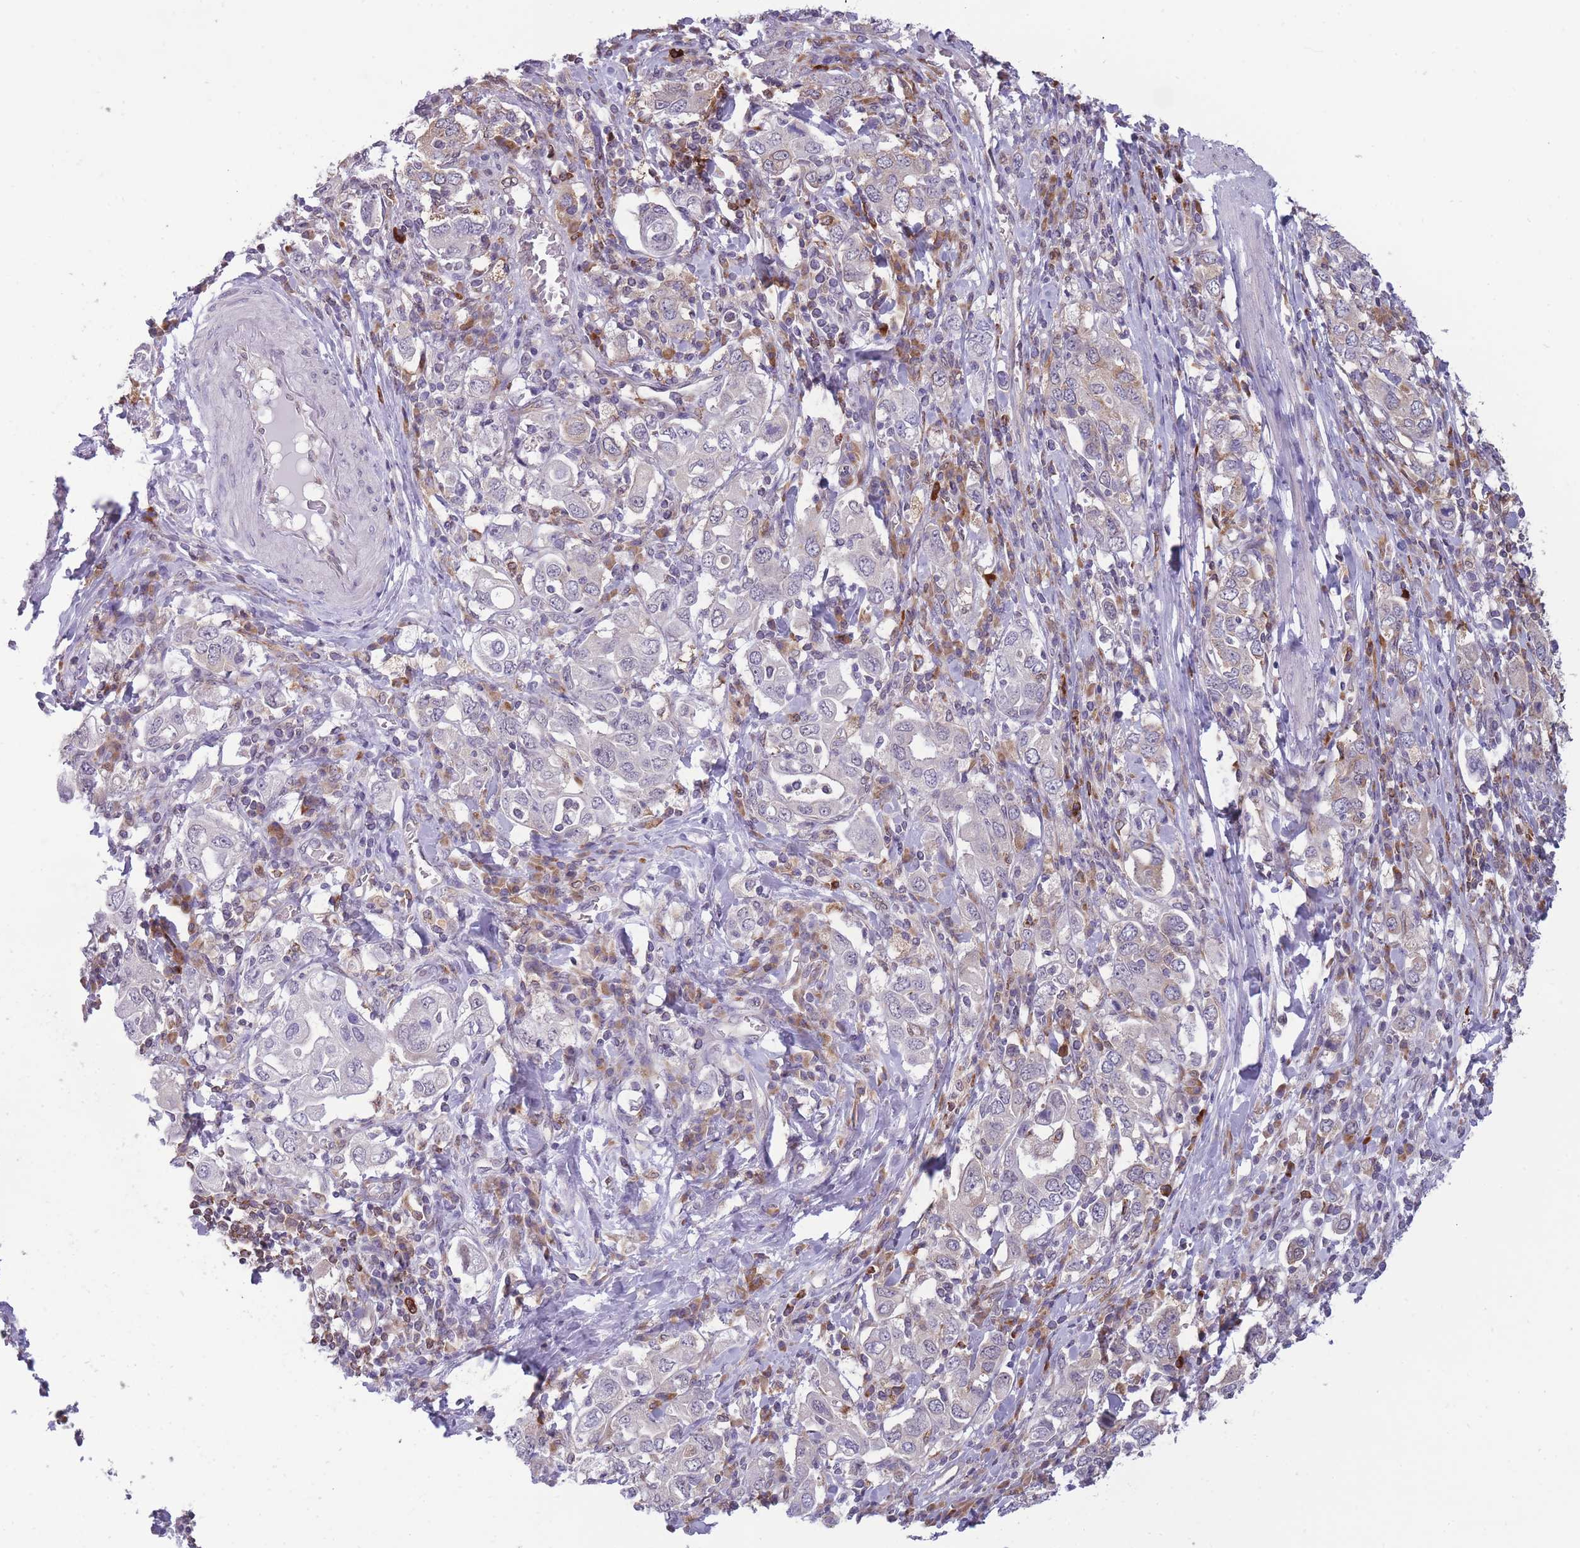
{"staining": {"intensity": "negative", "quantity": "none", "location": "none"}, "tissue": "stomach cancer", "cell_type": "Tumor cells", "image_type": "cancer", "snomed": [{"axis": "morphology", "description": "Adenocarcinoma, NOS"}, {"axis": "topography", "description": "Stomach, upper"}, {"axis": "topography", "description": "Stomach"}], "caption": "High magnification brightfield microscopy of stomach cancer stained with DAB (3,3'-diaminobenzidine) (brown) and counterstained with hematoxylin (blue): tumor cells show no significant positivity. The staining is performed using DAB brown chromogen with nuclei counter-stained in using hematoxylin.", "gene": "TMEM121", "patient": {"sex": "male", "age": 62}}